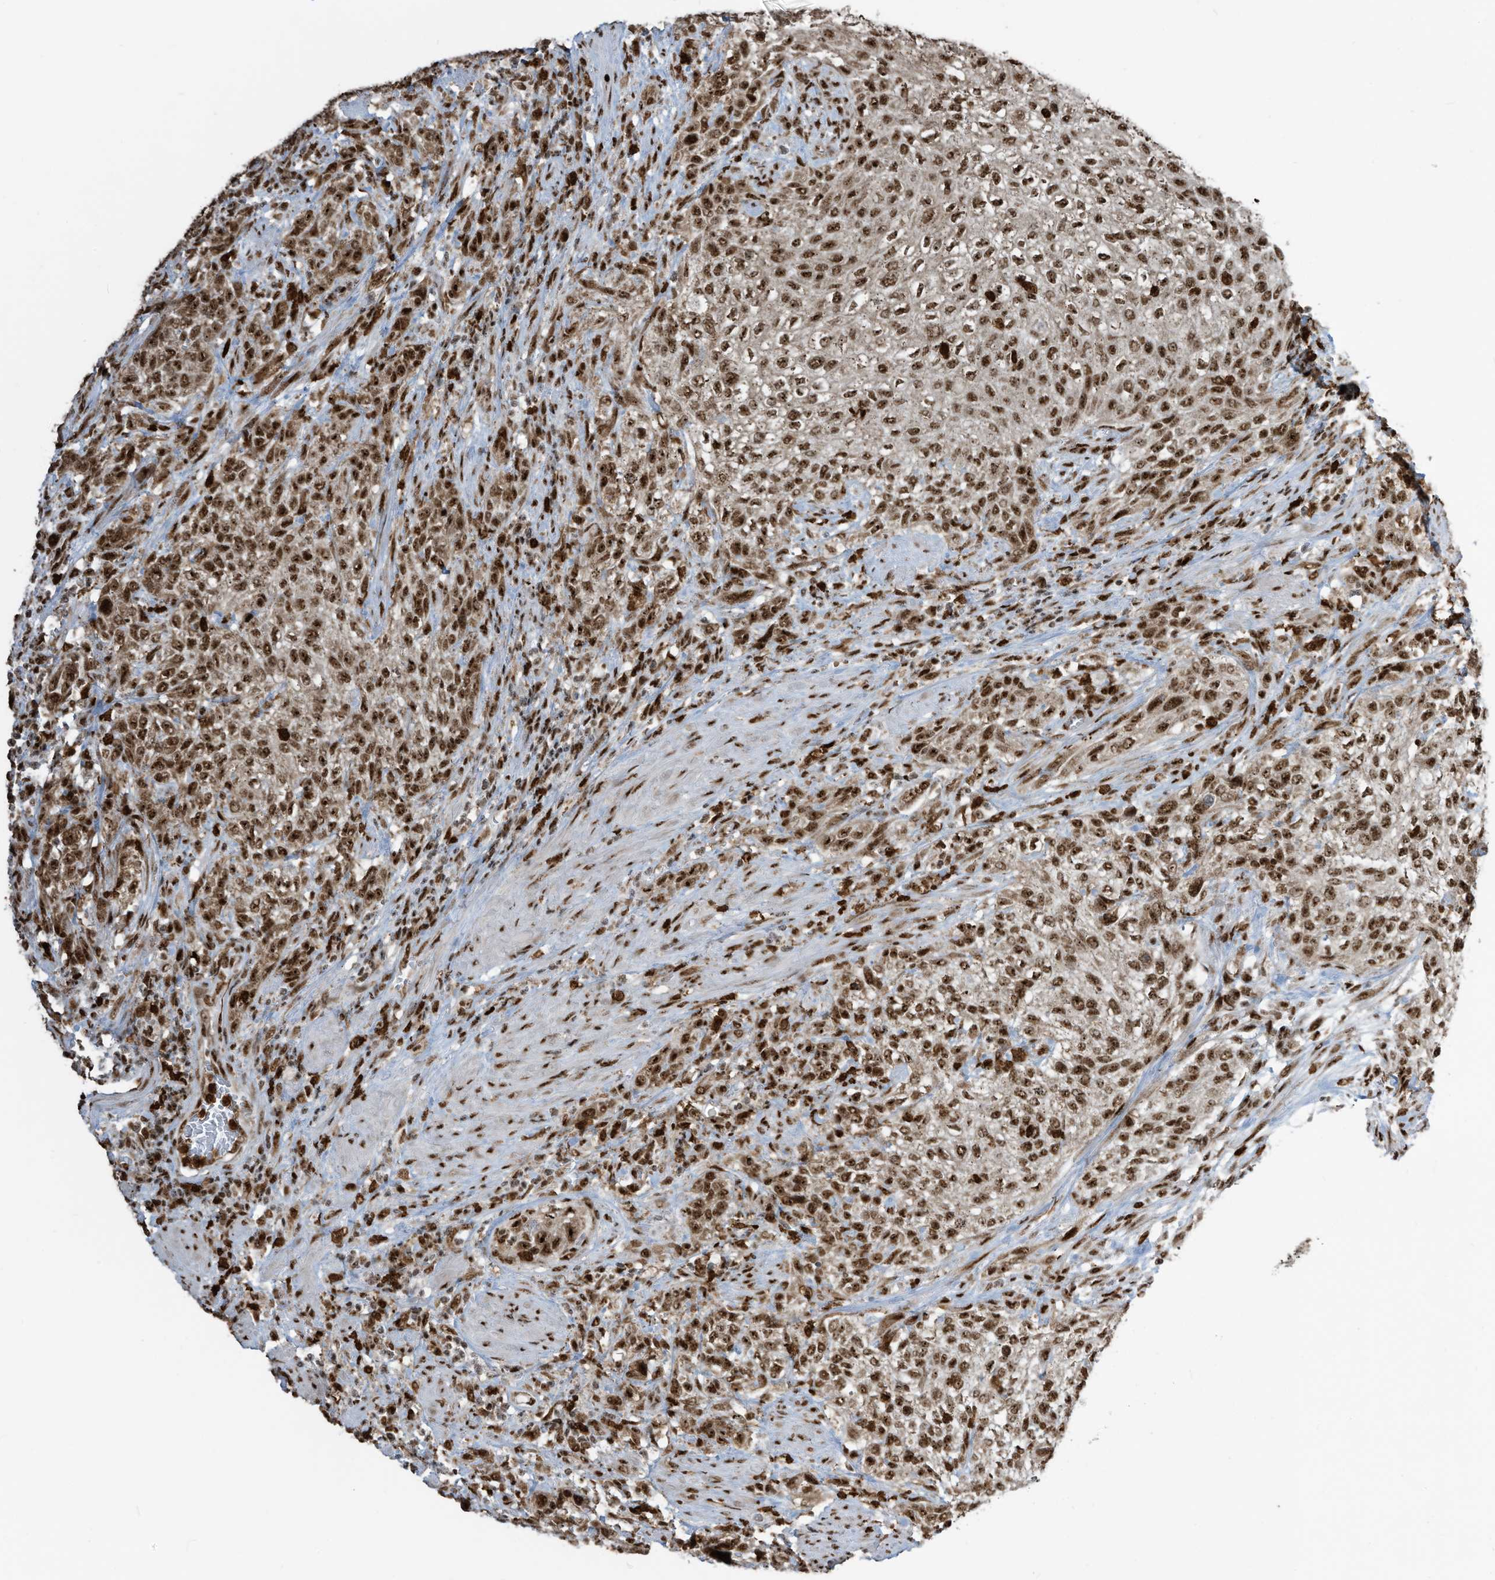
{"staining": {"intensity": "strong", "quantity": ">75%", "location": "nuclear"}, "tissue": "urothelial cancer", "cell_type": "Tumor cells", "image_type": "cancer", "snomed": [{"axis": "morphology", "description": "Urothelial carcinoma, High grade"}, {"axis": "topography", "description": "Urinary bladder"}], "caption": "IHC micrograph of neoplastic tissue: urothelial cancer stained using immunohistochemistry (IHC) exhibits high levels of strong protein expression localized specifically in the nuclear of tumor cells, appearing as a nuclear brown color.", "gene": "LBH", "patient": {"sex": "male", "age": 35}}